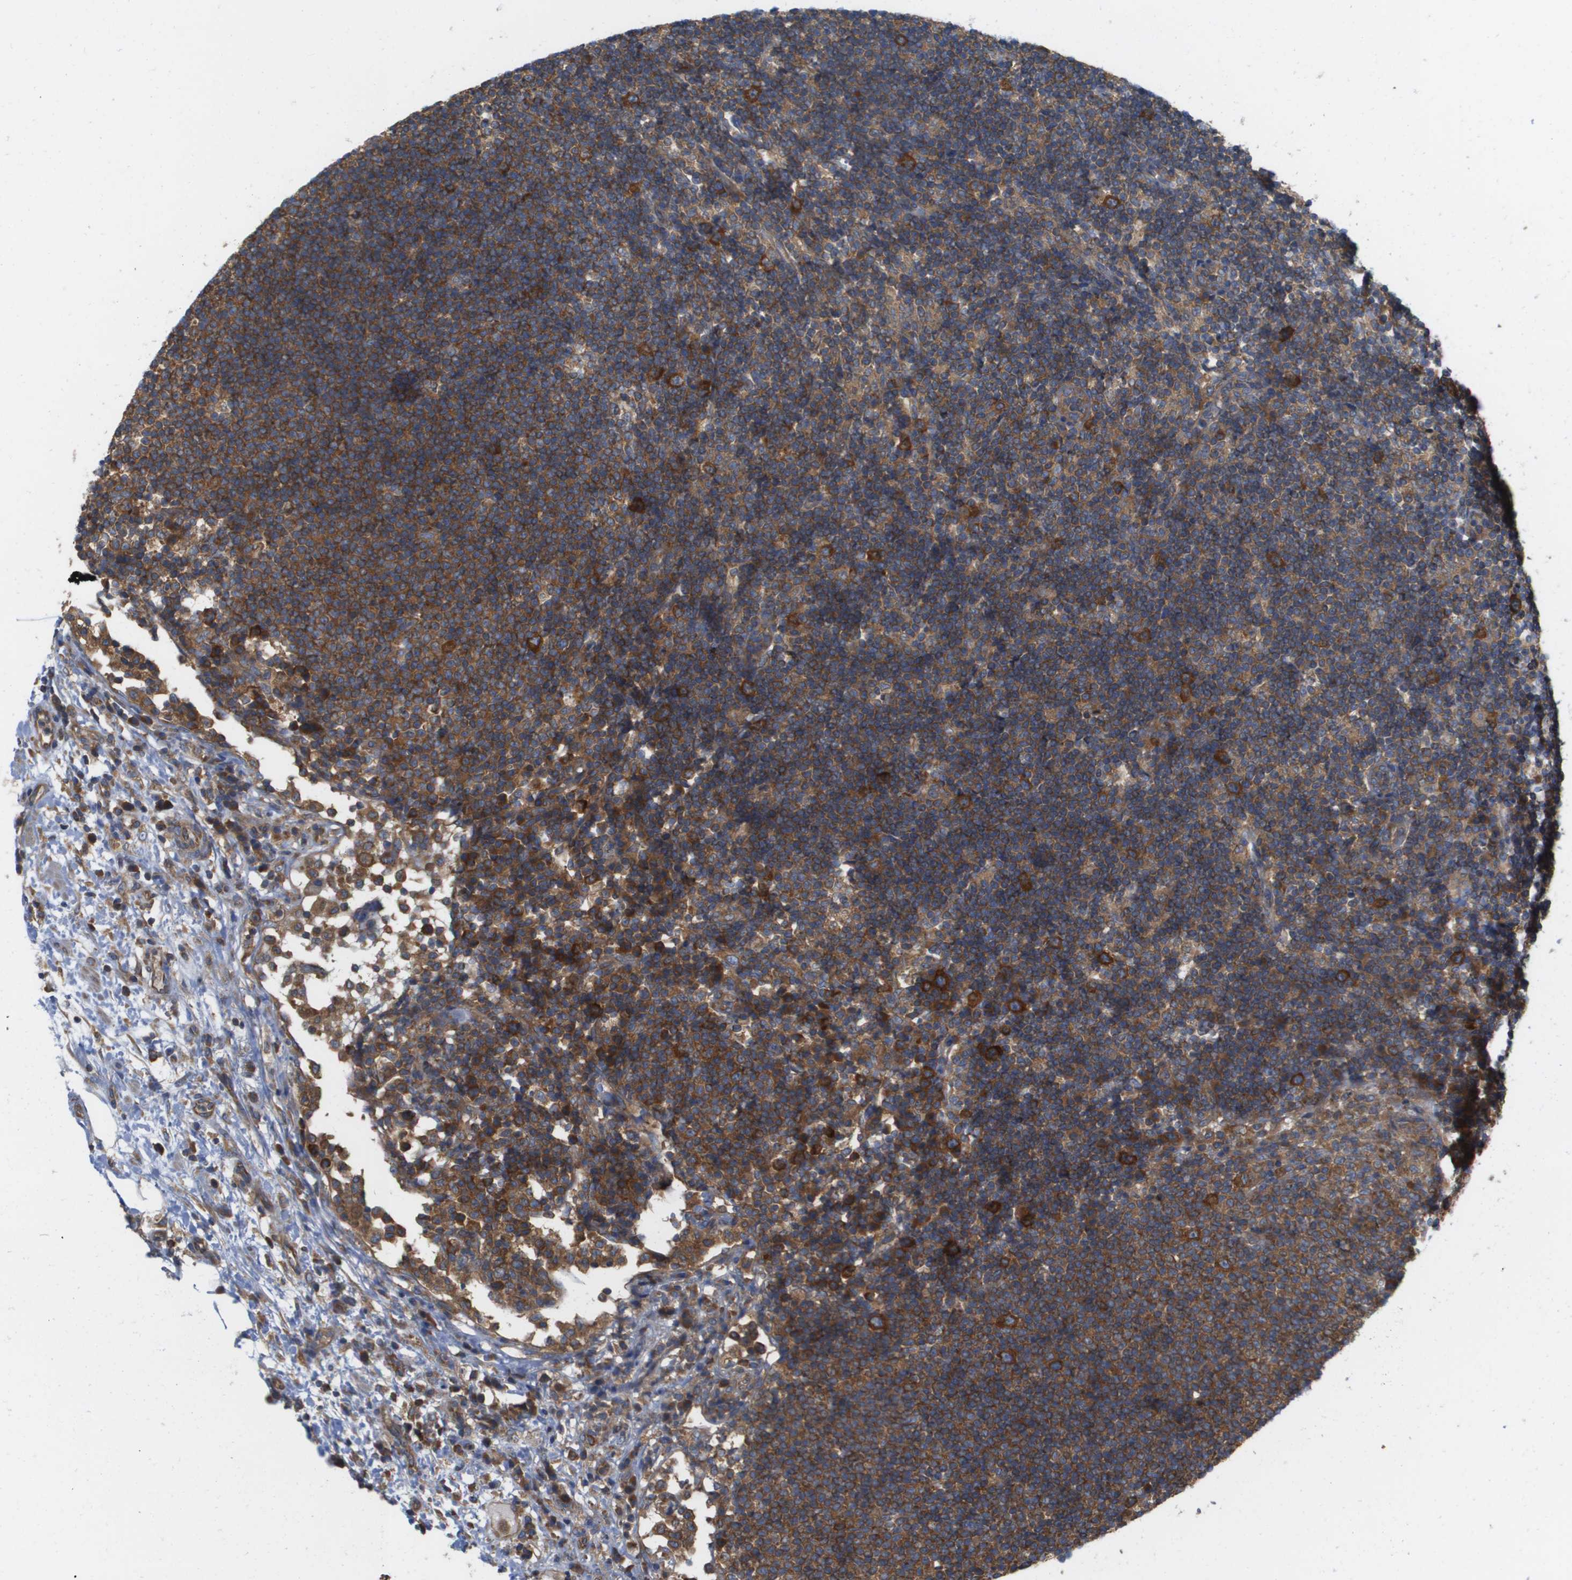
{"staining": {"intensity": "strong", "quantity": "25%-75%", "location": "cytoplasmic/membranous"}, "tissue": "lymph node", "cell_type": "Germinal center cells", "image_type": "normal", "snomed": [{"axis": "morphology", "description": "Normal tissue, NOS"}, {"axis": "topography", "description": "Lymph node"}], "caption": "A brown stain highlights strong cytoplasmic/membranous staining of a protein in germinal center cells of normal human lymph node.", "gene": "EIF4G2", "patient": {"sex": "female", "age": 53}}